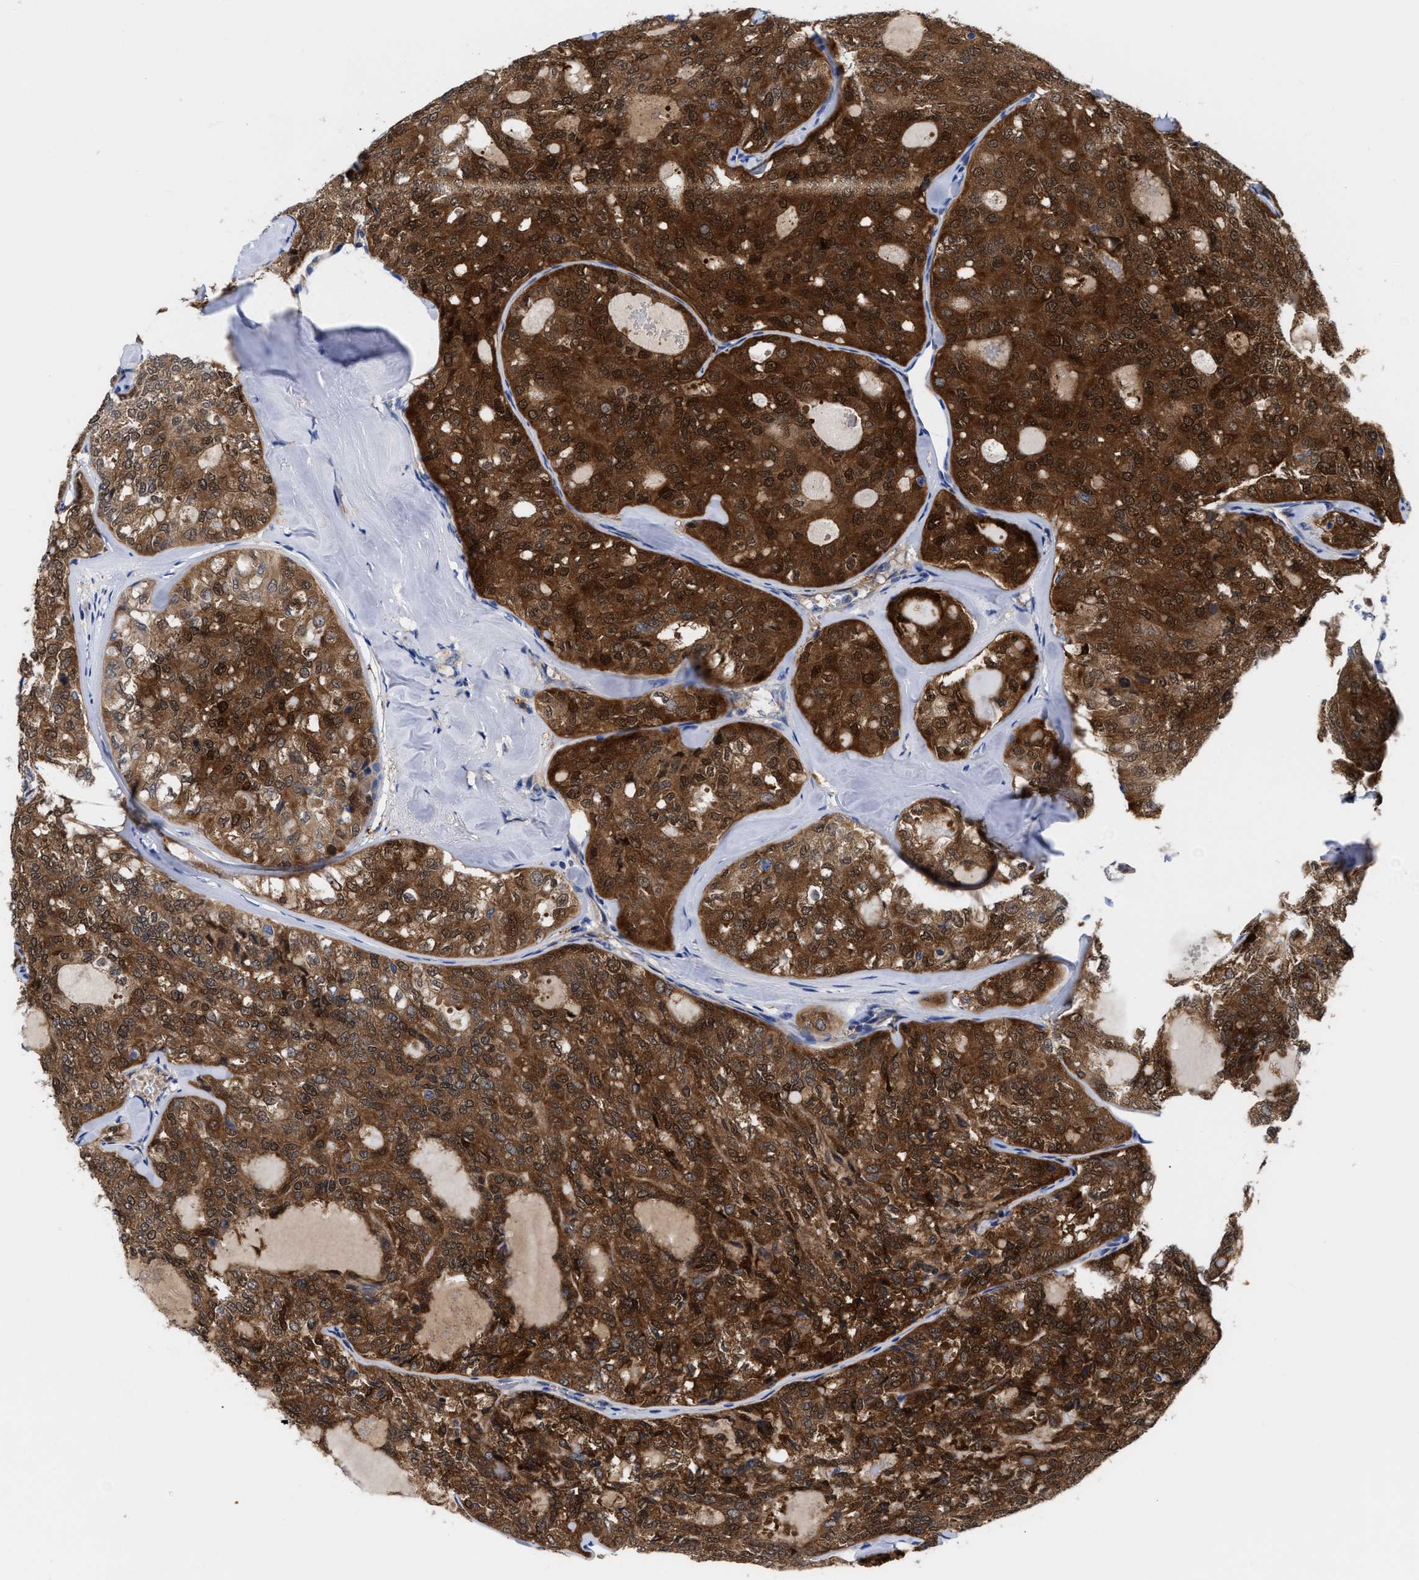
{"staining": {"intensity": "strong", "quantity": ">75%", "location": "cytoplasmic/membranous"}, "tissue": "thyroid cancer", "cell_type": "Tumor cells", "image_type": "cancer", "snomed": [{"axis": "morphology", "description": "Follicular adenoma carcinoma, NOS"}, {"axis": "topography", "description": "Thyroid gland"}], "caption": "Immunohistochemical staining of thyroid cancer (follicular adenoma carcinoma) displays high levels of strong cytoplasmic/membranous positivity in approximately >75% of tumor cells. The staining was performed using DAB, with brown indicating positive protein expression. Nuclei are stained blue with hematoxylin.", "gene": "RBKS", "patient": {"sex": "male", "age": 75}}